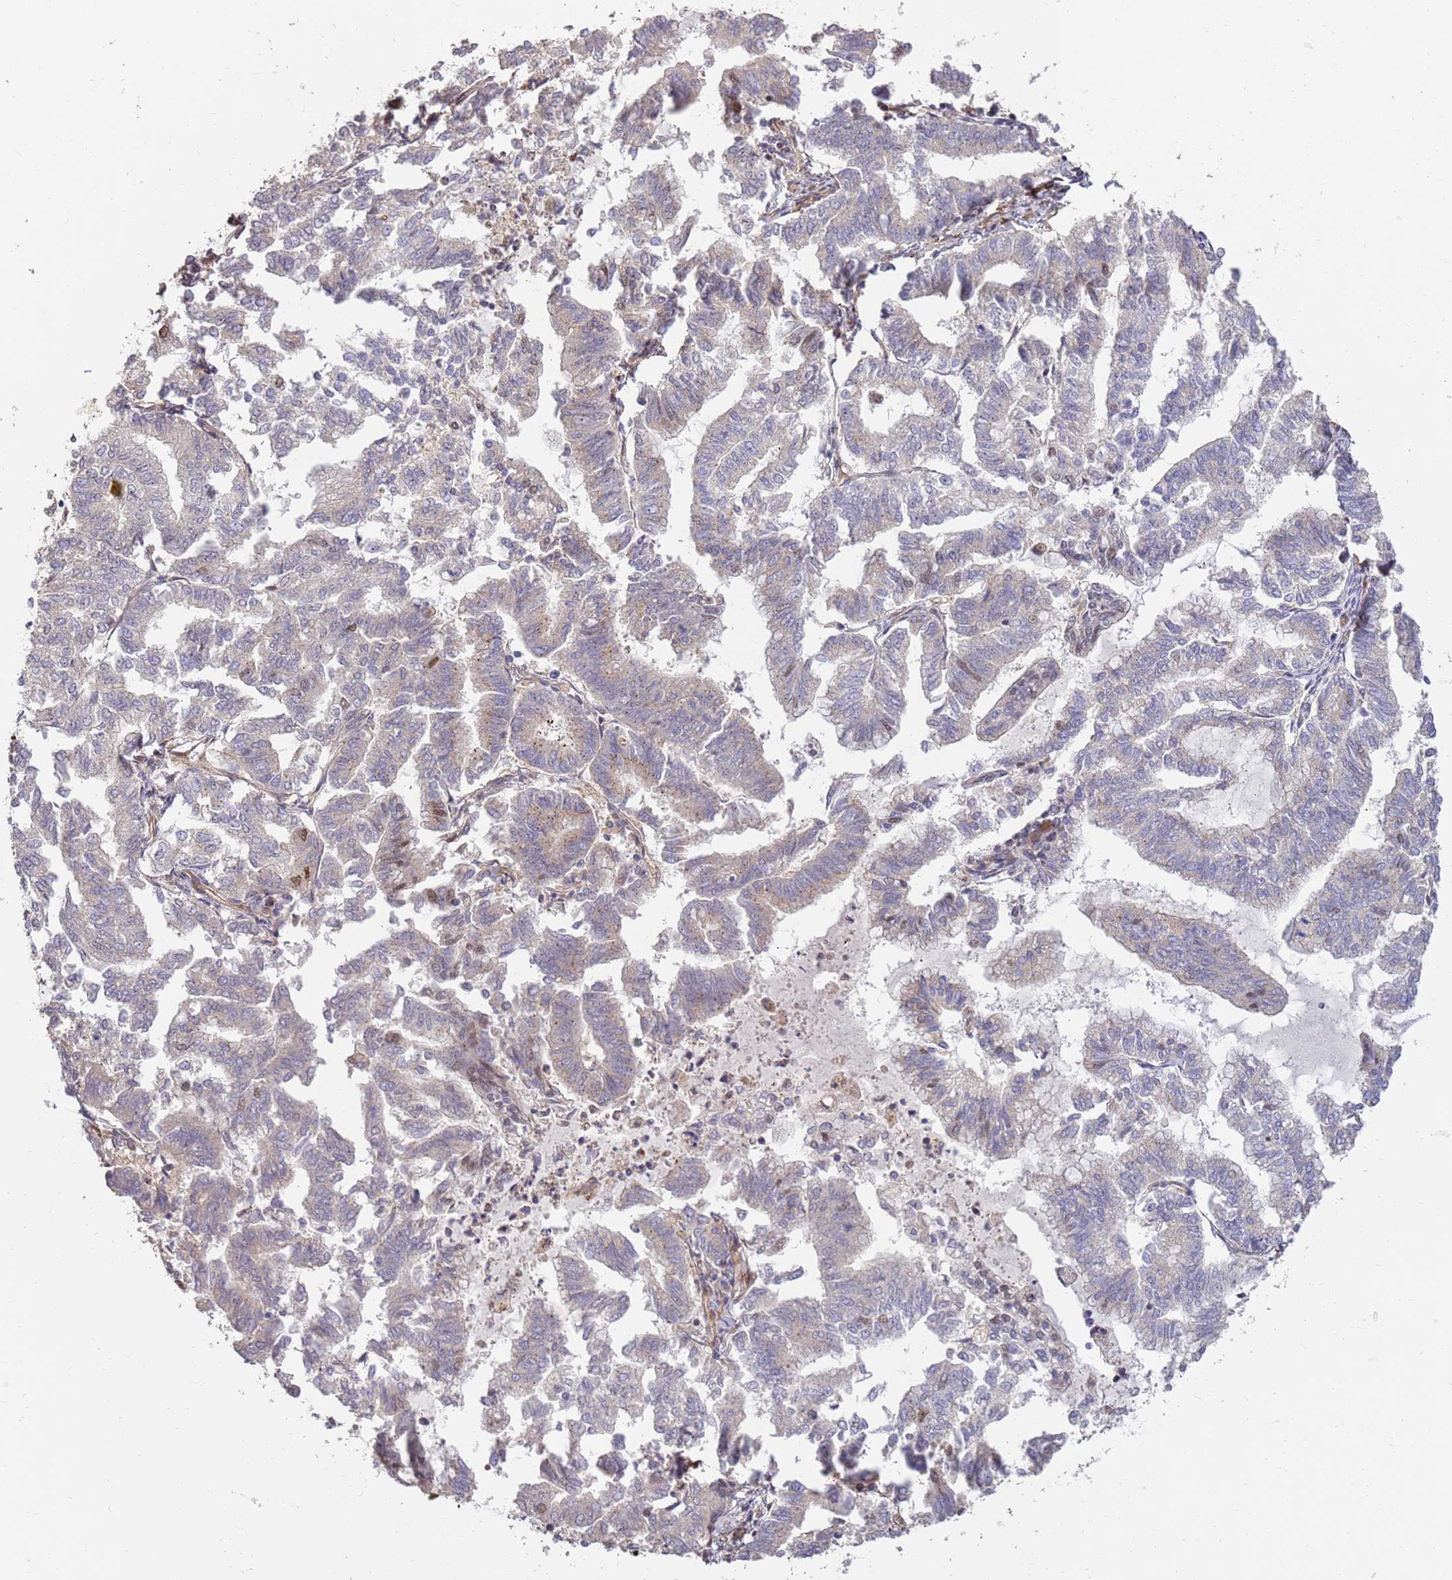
{"staining": {"intensity": "weak", "quantity": "<25%", "location": "cytoplasmic/membranous"}, "tissue": "endometrial cancer", "cell_type": "Tumor cells", "image_type": "cancer", "snomed": [{"axis": "morphology", "description": "Adenocarcinoma, NOS"}, {"axis": "topography", "description": "Endometrium"}], "caption": "Immunohistochemical staining of human adenocarcinoma (endometrial) reveals no significant staining in tumor cells. (Stains: DAB (3,3'-diaminobenzidine) IHC with hematoxylin counter stain, Microscopy: brightfield microscopy at high magnification).", "gene": "ST18", "patient": {"sex": "female", "age": 79}}